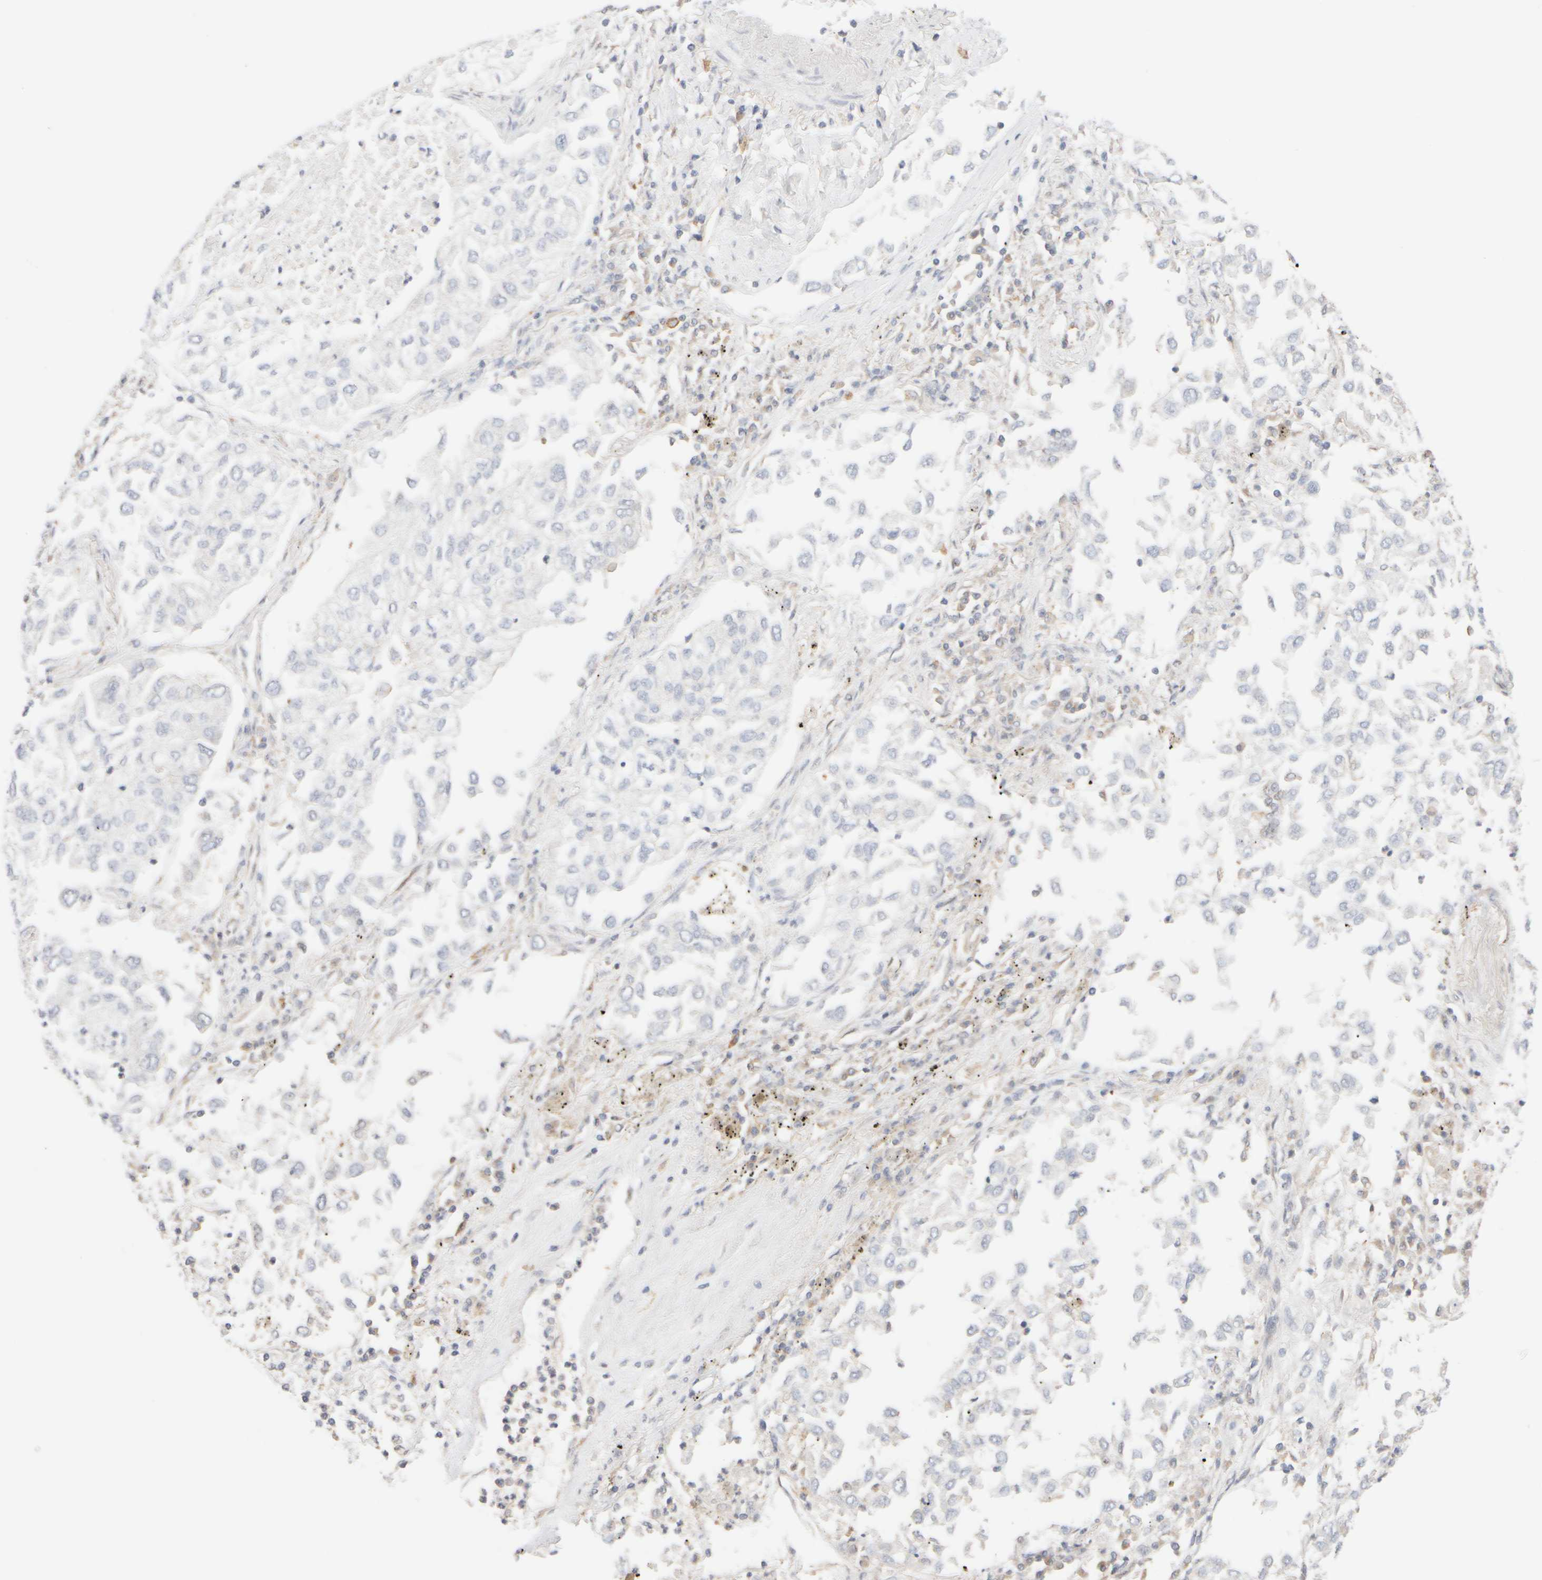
{"staining": {"intensity": "negative", "quantity": "none", "location": "none"}, "tissue": "lung cancer", "cell_type": "Tumor cells", "image_type": "cancer", "snomed": [{"axis": "morphology", "description": "Inflammation, NOS"}, {"axis": "morphology", "description": "Adenocarcinoma, NOS"}, {"axis": "topography", "description": "Lung"}], "caption": "DAB (3,3'-diaminobenzidine) immunohistochemical staining of human adenocarcinoma (lung) demonstrates no significant positivity in tumor cells.", "gene": "RABEP1", "patient": {"sex": "male", "age": 63}}